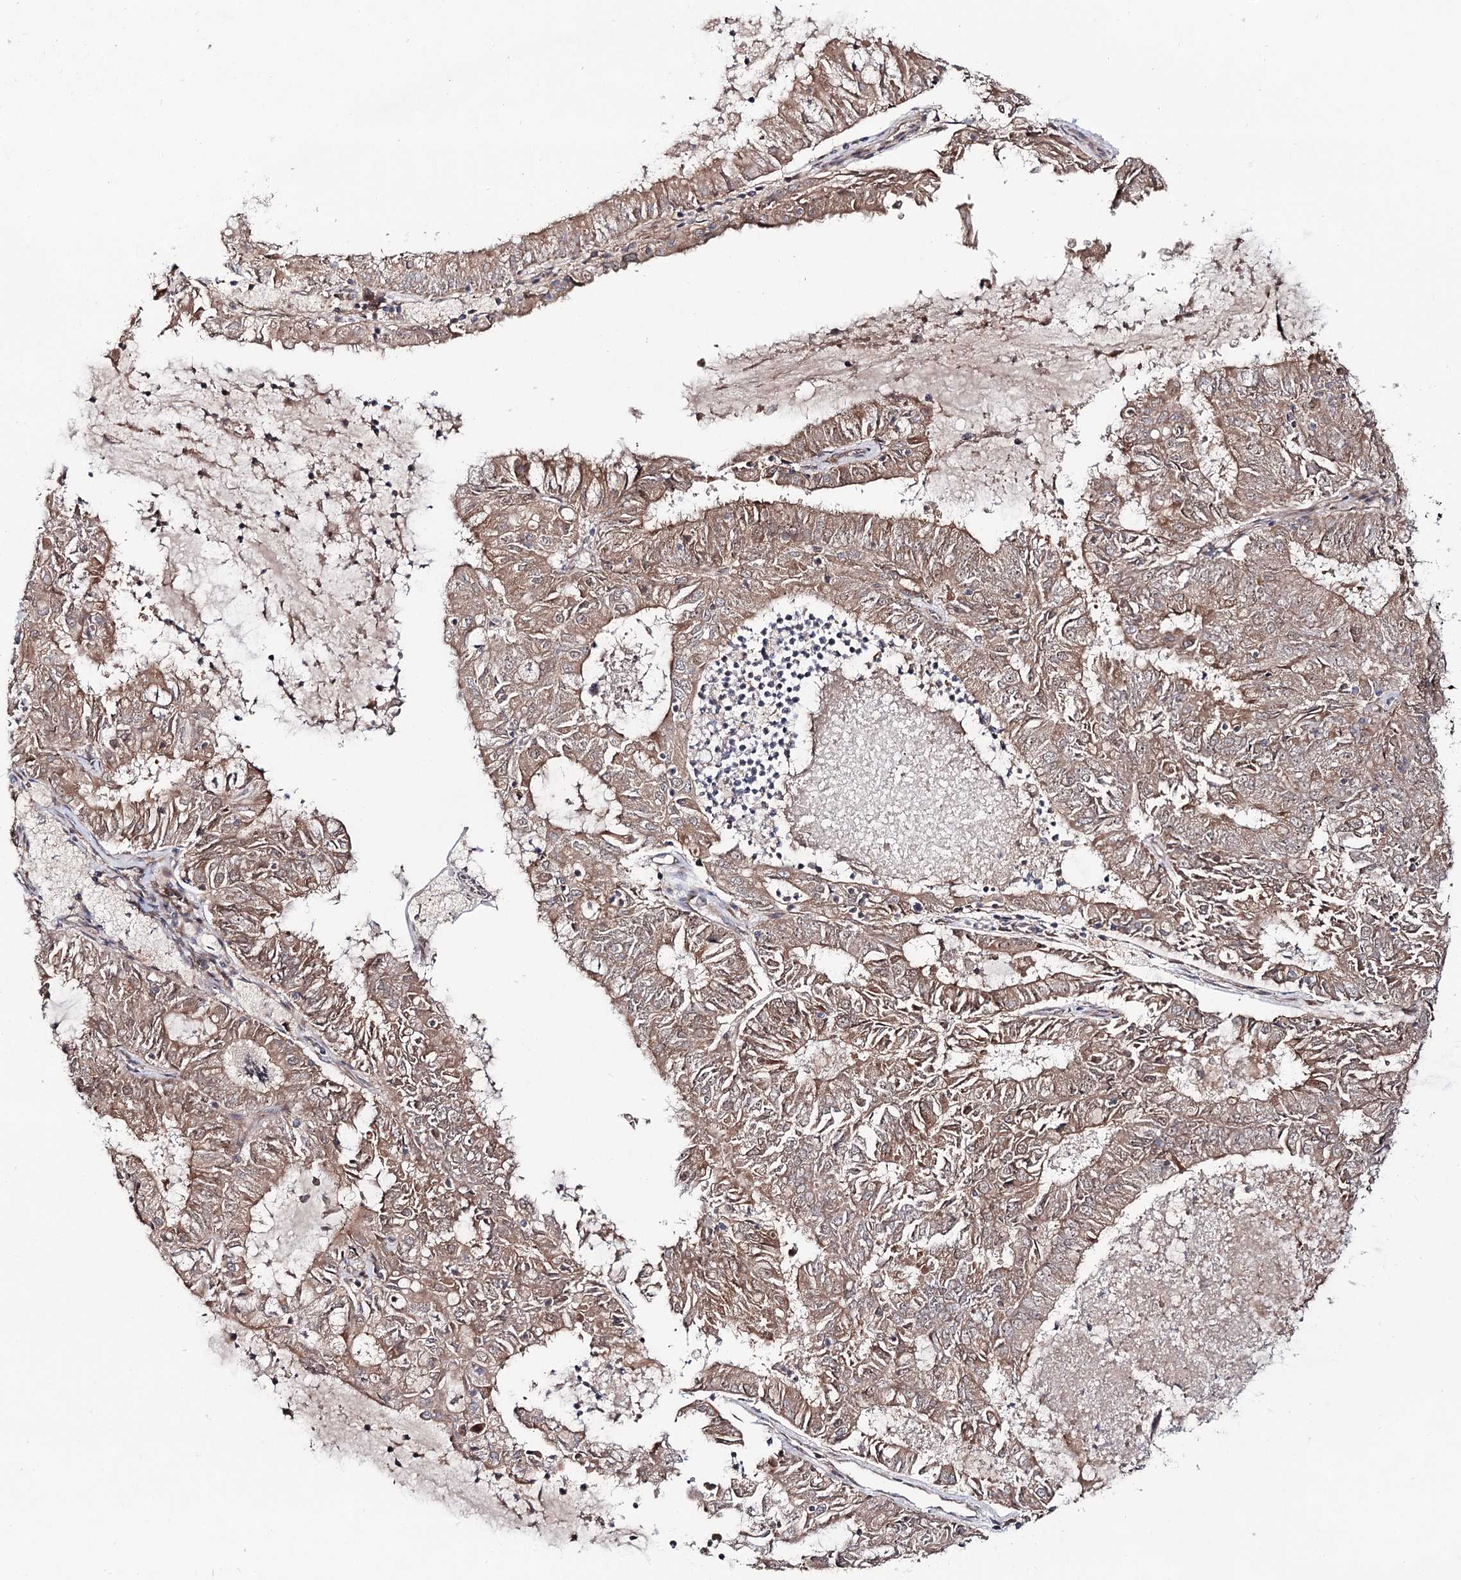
{"staining": {"intensity": "moderate", "quantity": ">75%", "location": "cytoplasmic/membranous"}, "tissue": "endometrial cancer", "cell_type": "Tumor cells", "image_type": "cancer", "snomed": [{"axis": "morphology", "description": "Adenocarcinoma, NOS"}, {"axis": "topography", "description": "Endometrium"}], "caption": "A histopathology image of endometrial cancer (adenocarcinoma) stained for a protein exhibits moderate cytoplasmic/membranous brown staining in tumor cells.", "gene": "C11orf80", "patient": {"sex": "female", "age": 57}}